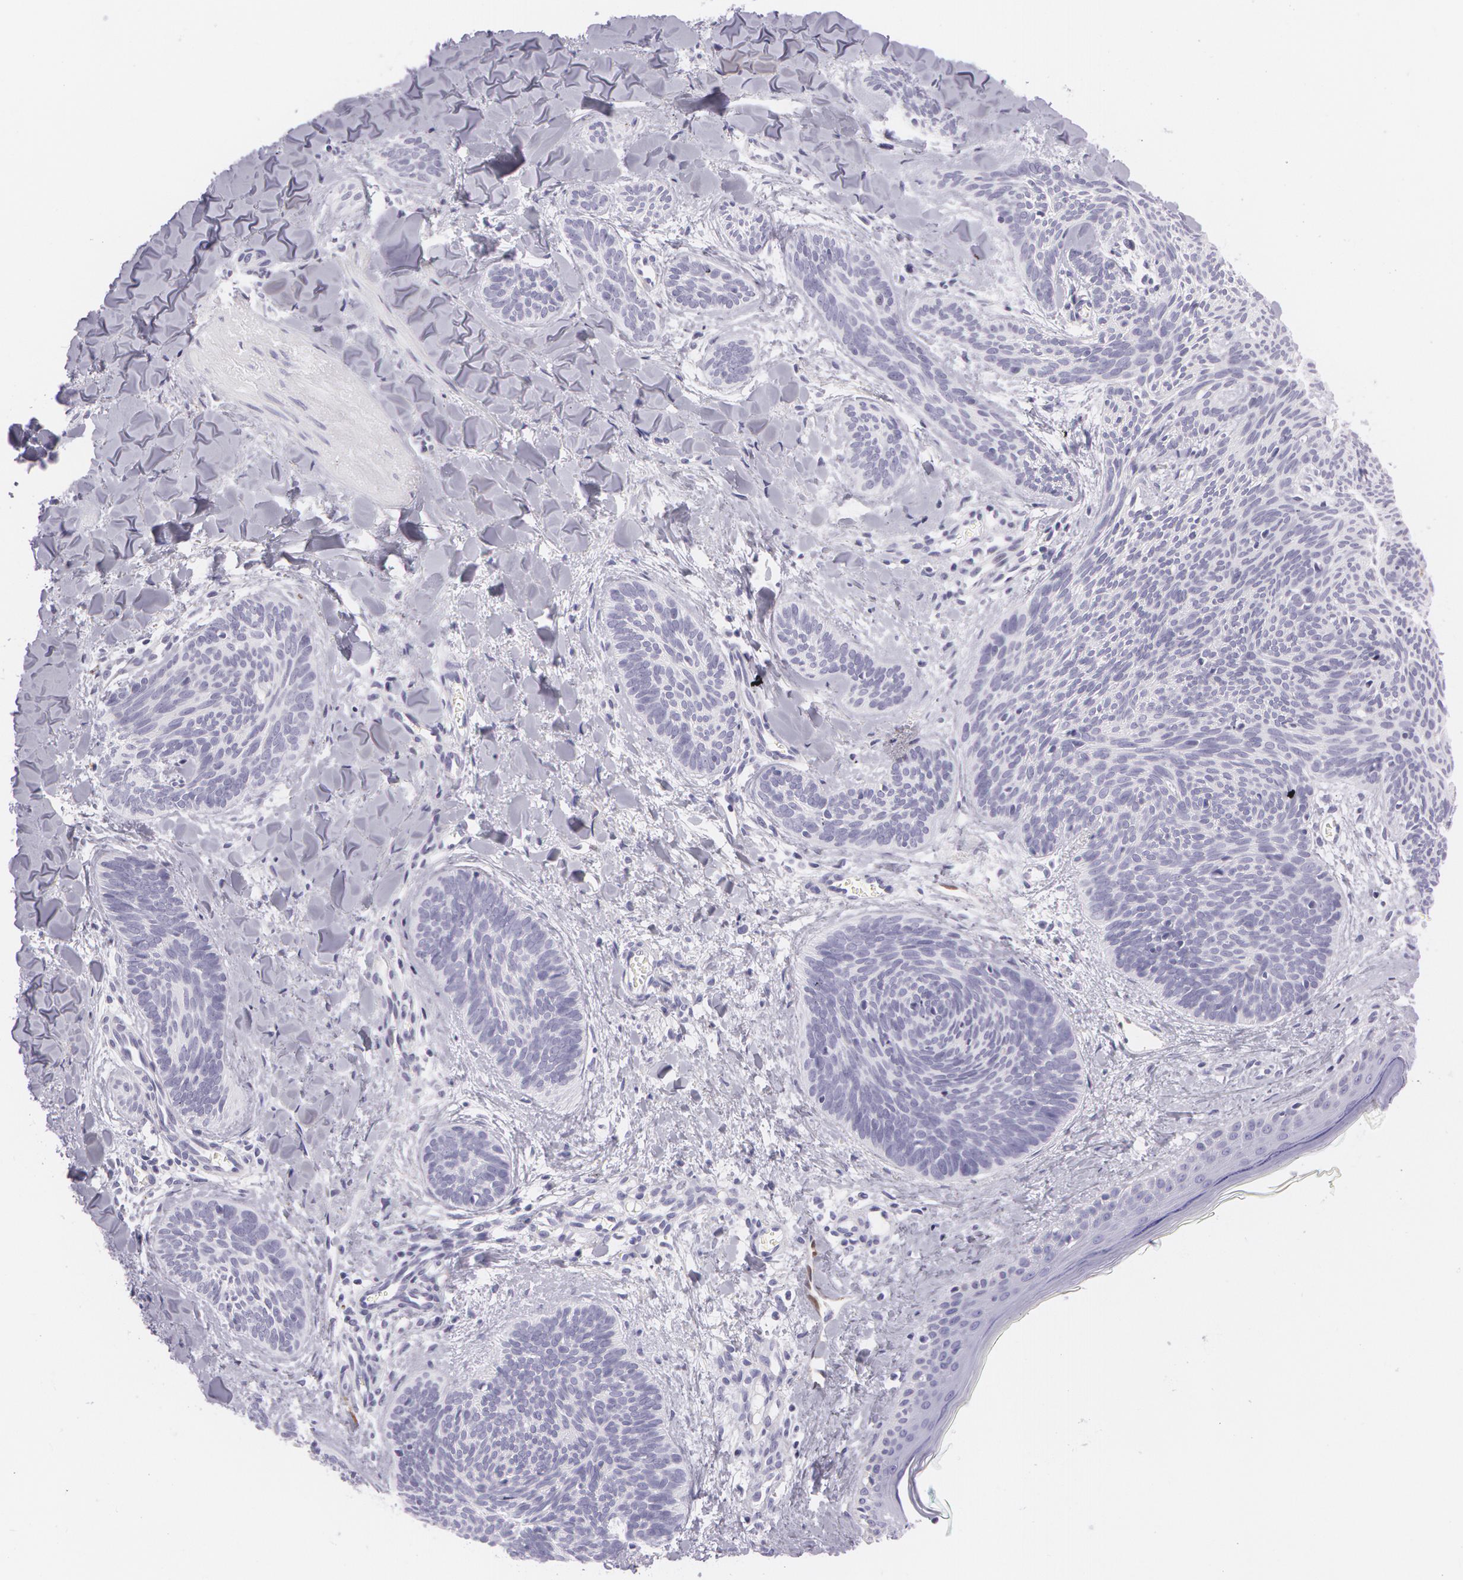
{"staining": {"intensity": "negative", "quantity": "none", "location": "none"}, "tissue": "skin cancer", "cell_type": "Tumor cells", "image_type": "cancer", "snomed": [{"axis": "morphology", "description": "Basal cell carcinoma"}, {"axis": "topography", "description": "Skin"}], "caption": "Human skin cancer stained for a protein using immunohistochemistry (IHC) demonstrates no positivity in tumor cells.", "gene": "SNCG", "patient": {"sex": "female", "age": 81}}